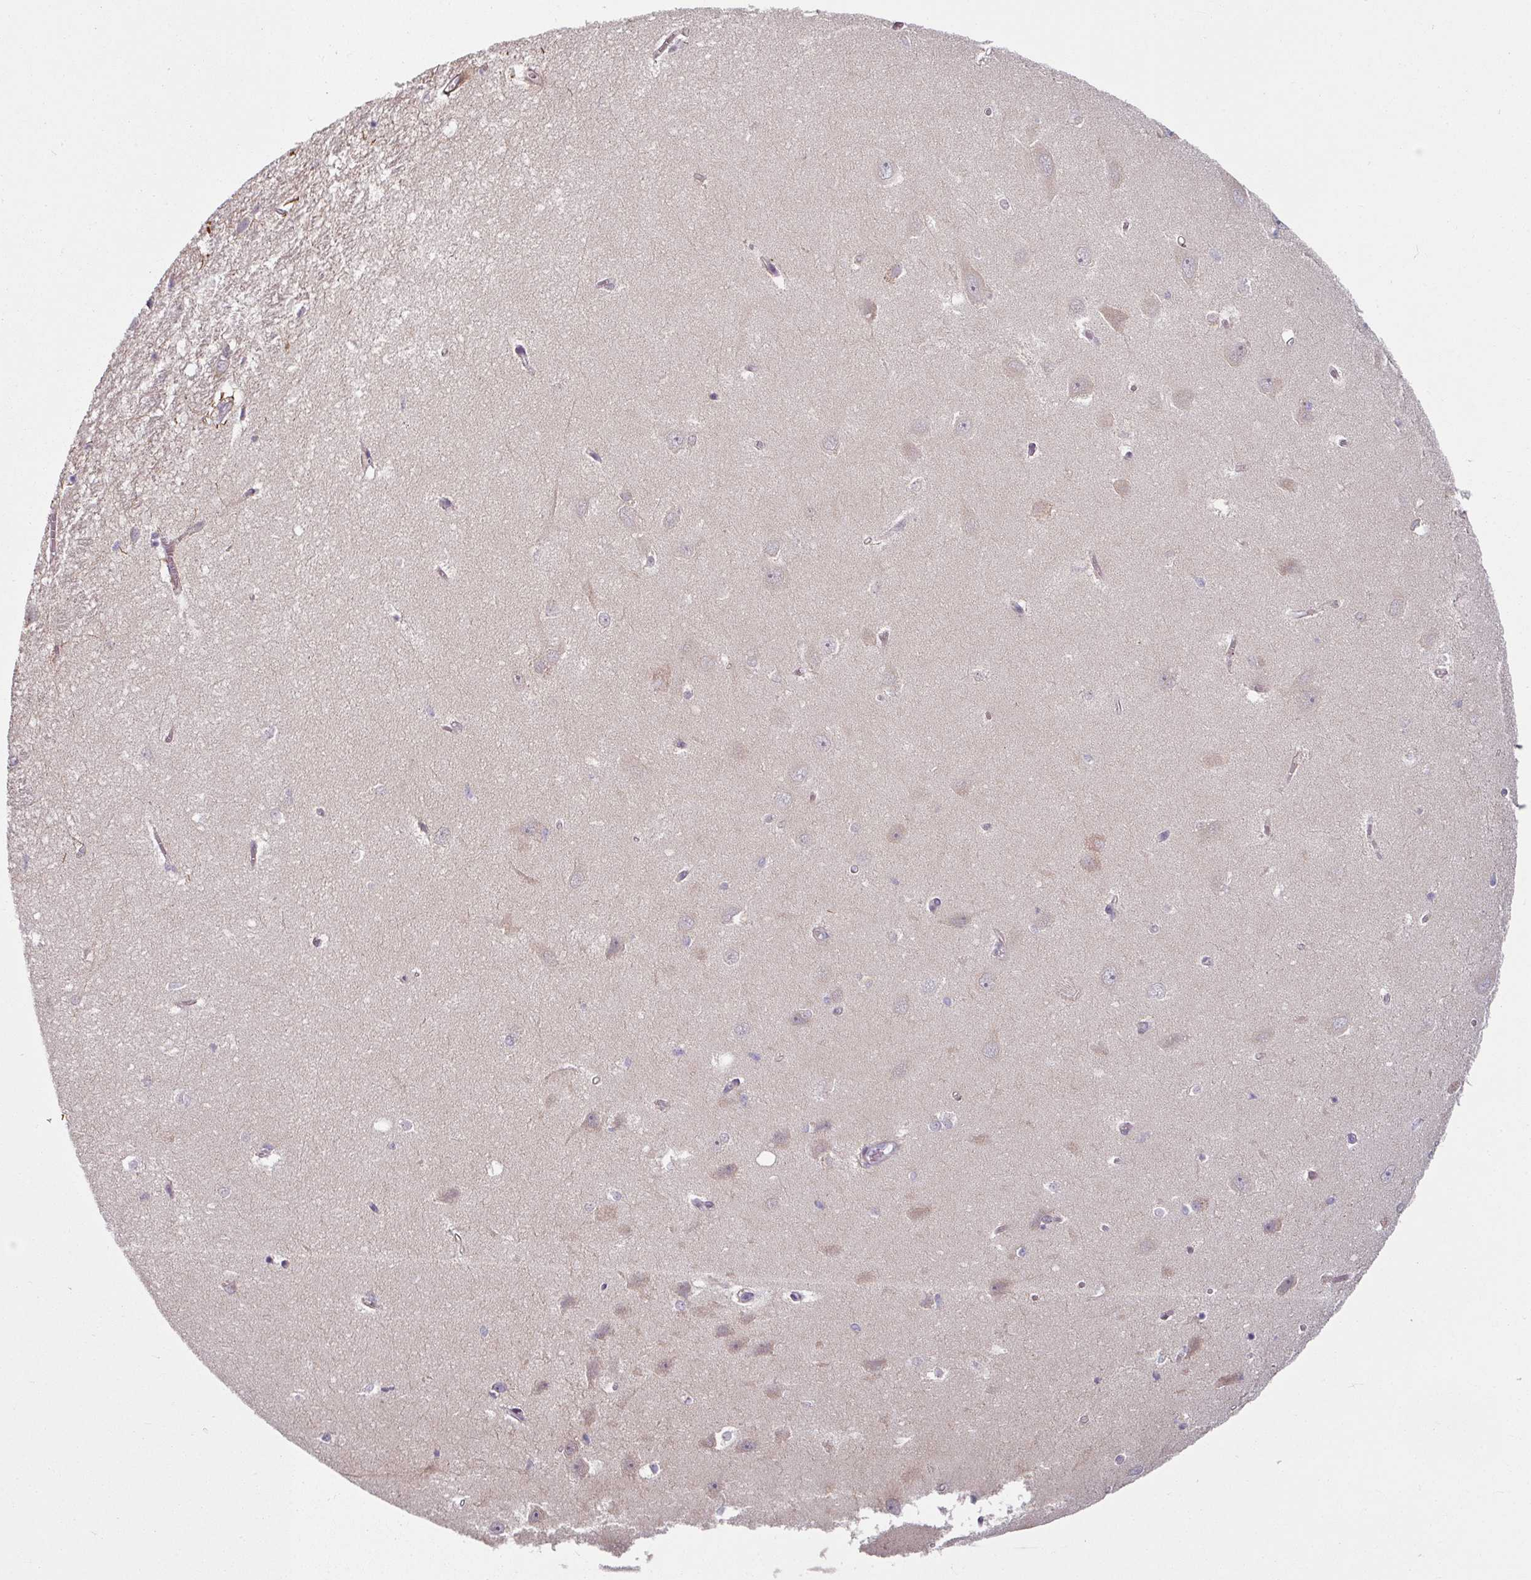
{"staining": {"intensity": "weak", "quantity": "<25%", "location": "cytoplasmic/membranous"}, "tissue": "hippocampus", "cell_type": "Glial cells", "image_type": "normal", "snomed": [{"axis": "morphology", "description": "Normal tissue, NOS"}, {"axis": "topography", "description": "Hippocampus"}], "caption": "This micrograph is of benign hippocampus stained with IHC to label a protein in brown with the nuclei are counter-stained blue. There is no expression in glial cells. (DAB (3,3'-diaminobenzidine) immunohistochemistry visualized using brightfield microscopy, high magnification).", "gene": "MTMR14", "patient": {"sex": "female", "age": 64}}